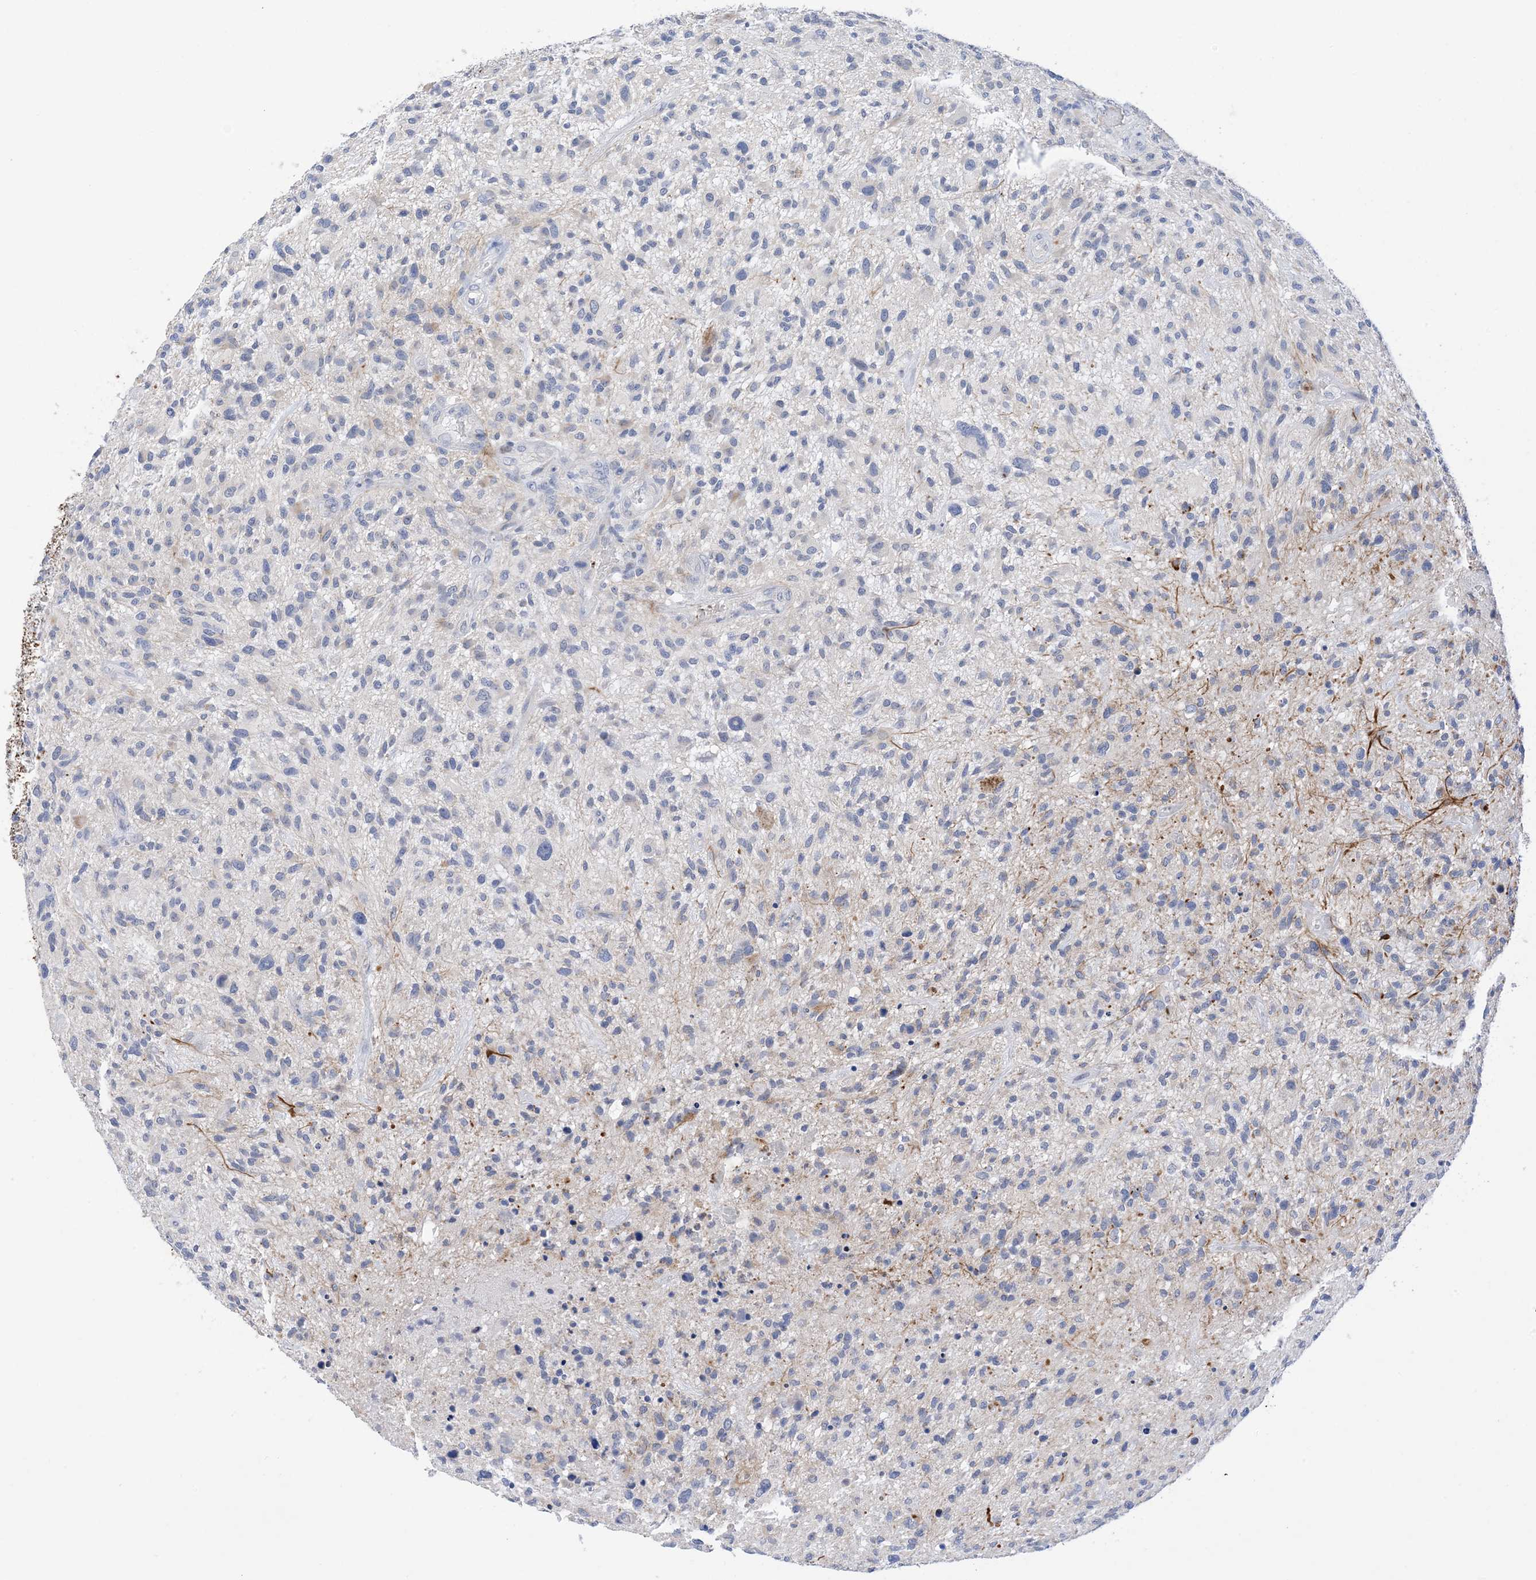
{"staining": {"intensity": "negative", "quantity": "none", "location": "none"}, "tissue": "glioma", "cell_type": "Tumor cells", "image_type": "cancer", "snomed": [{"axis": "morphology", "description": "Glioma, malignant, High grade"}, {"axis": "topography", "description": "Brain"}], "caption": "This is an immunohistochemistry photomicrograph of human malignant high-grade glioma. There is no positivity in tumor cells.", "gene": "PLK4", "patient": {"sex": "male", "age": 47}}